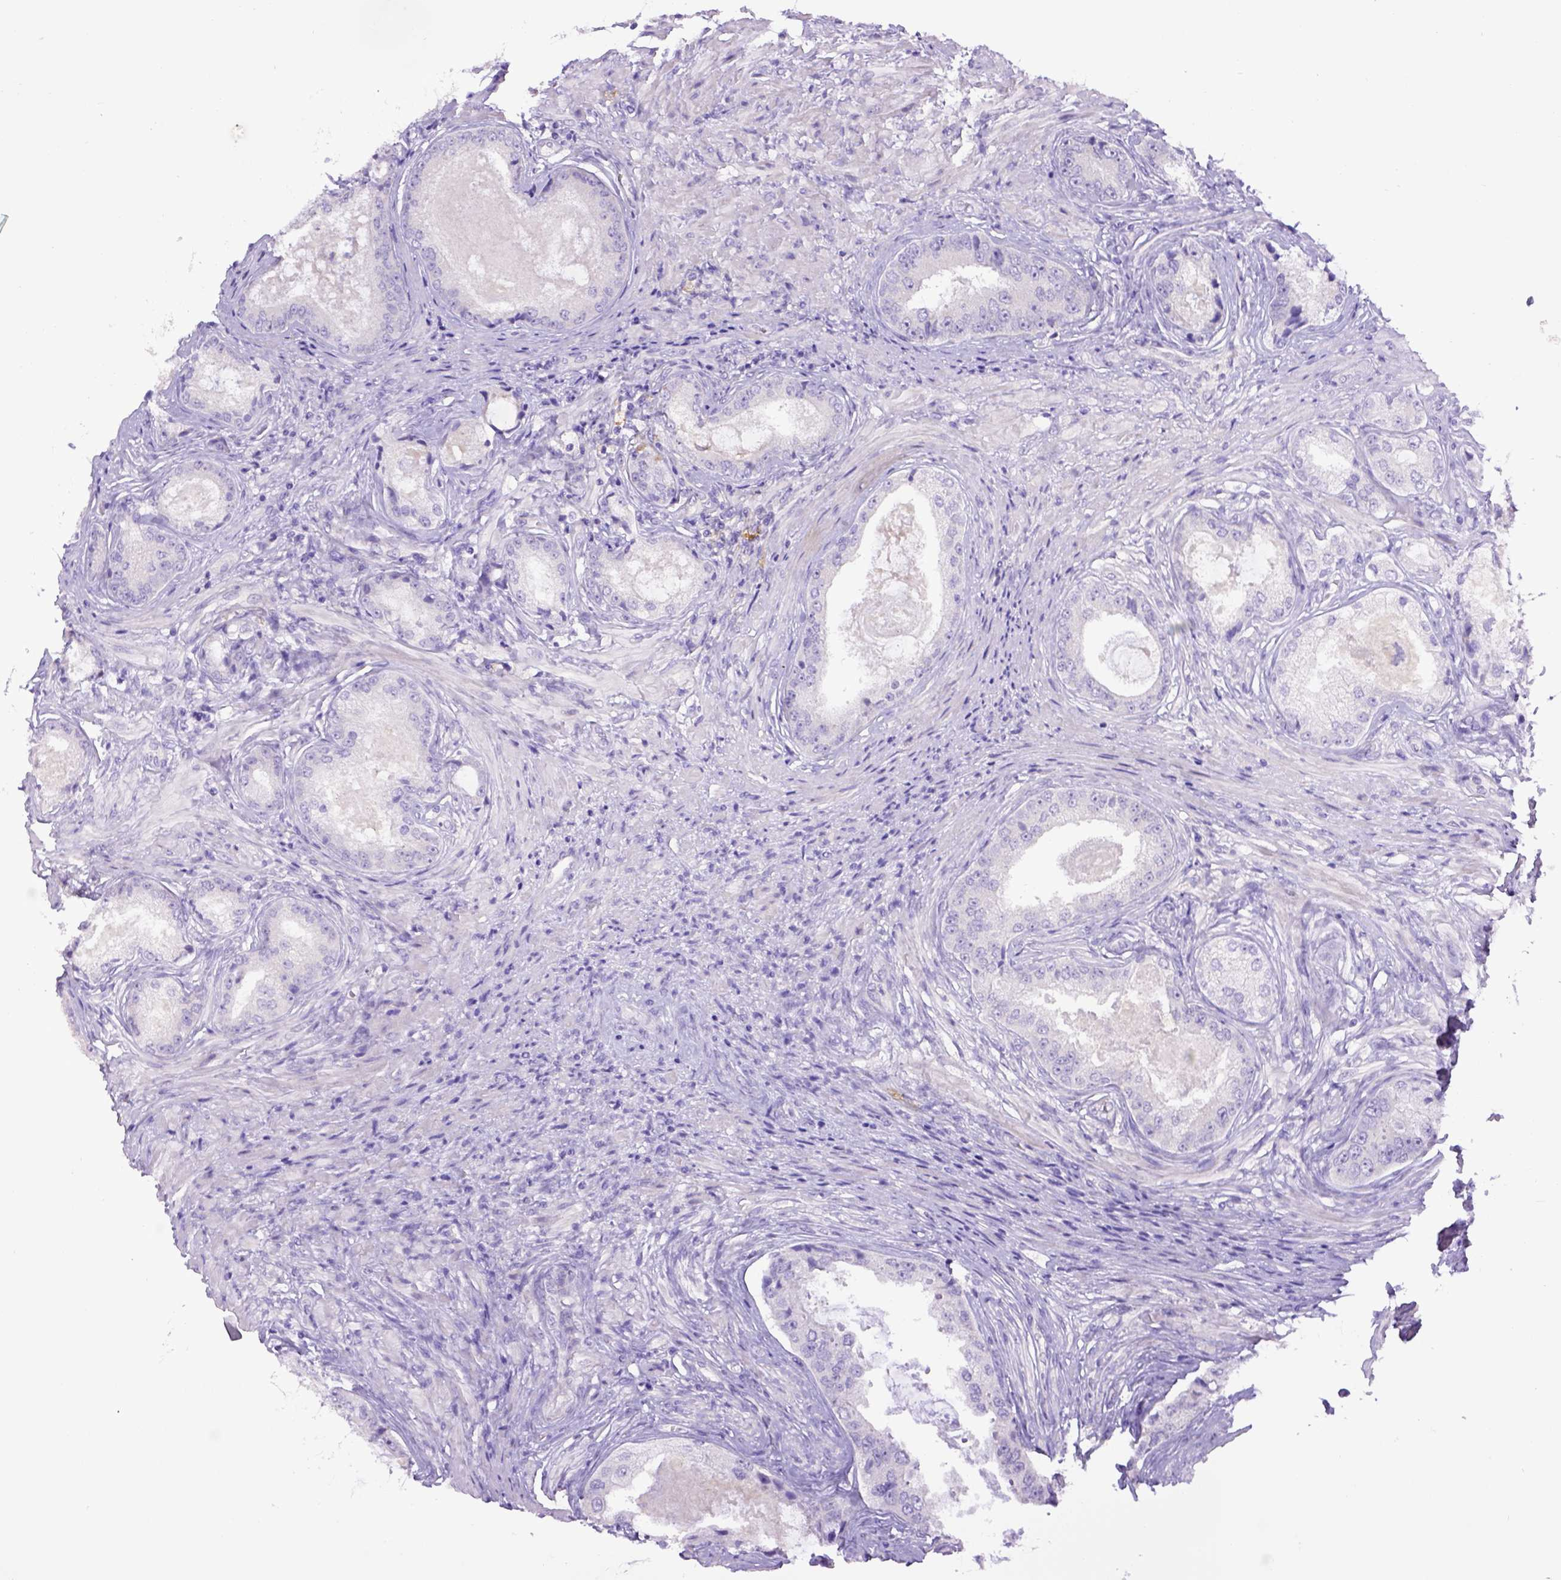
{"staining": {"intensity": "negative", "quantity": "none", "location": "none"}, "tissue": "prostate cancer", "cell_type": "Tumor cells", "image_type": "cancer", "snomed": [{"axis": "morphology", "description": "Adenocarcinoma, Low grade"}, {"axis": "topography", "description": "Prostate"}], "caption": "This is a micrograph of immunohistochemistry (IHC) staining of adenocarcinoma (low-grade) (prostate), which shows no staining in tumor cells.", "gene": "CD40", "patient": {"sex": "male", "age": 68}}